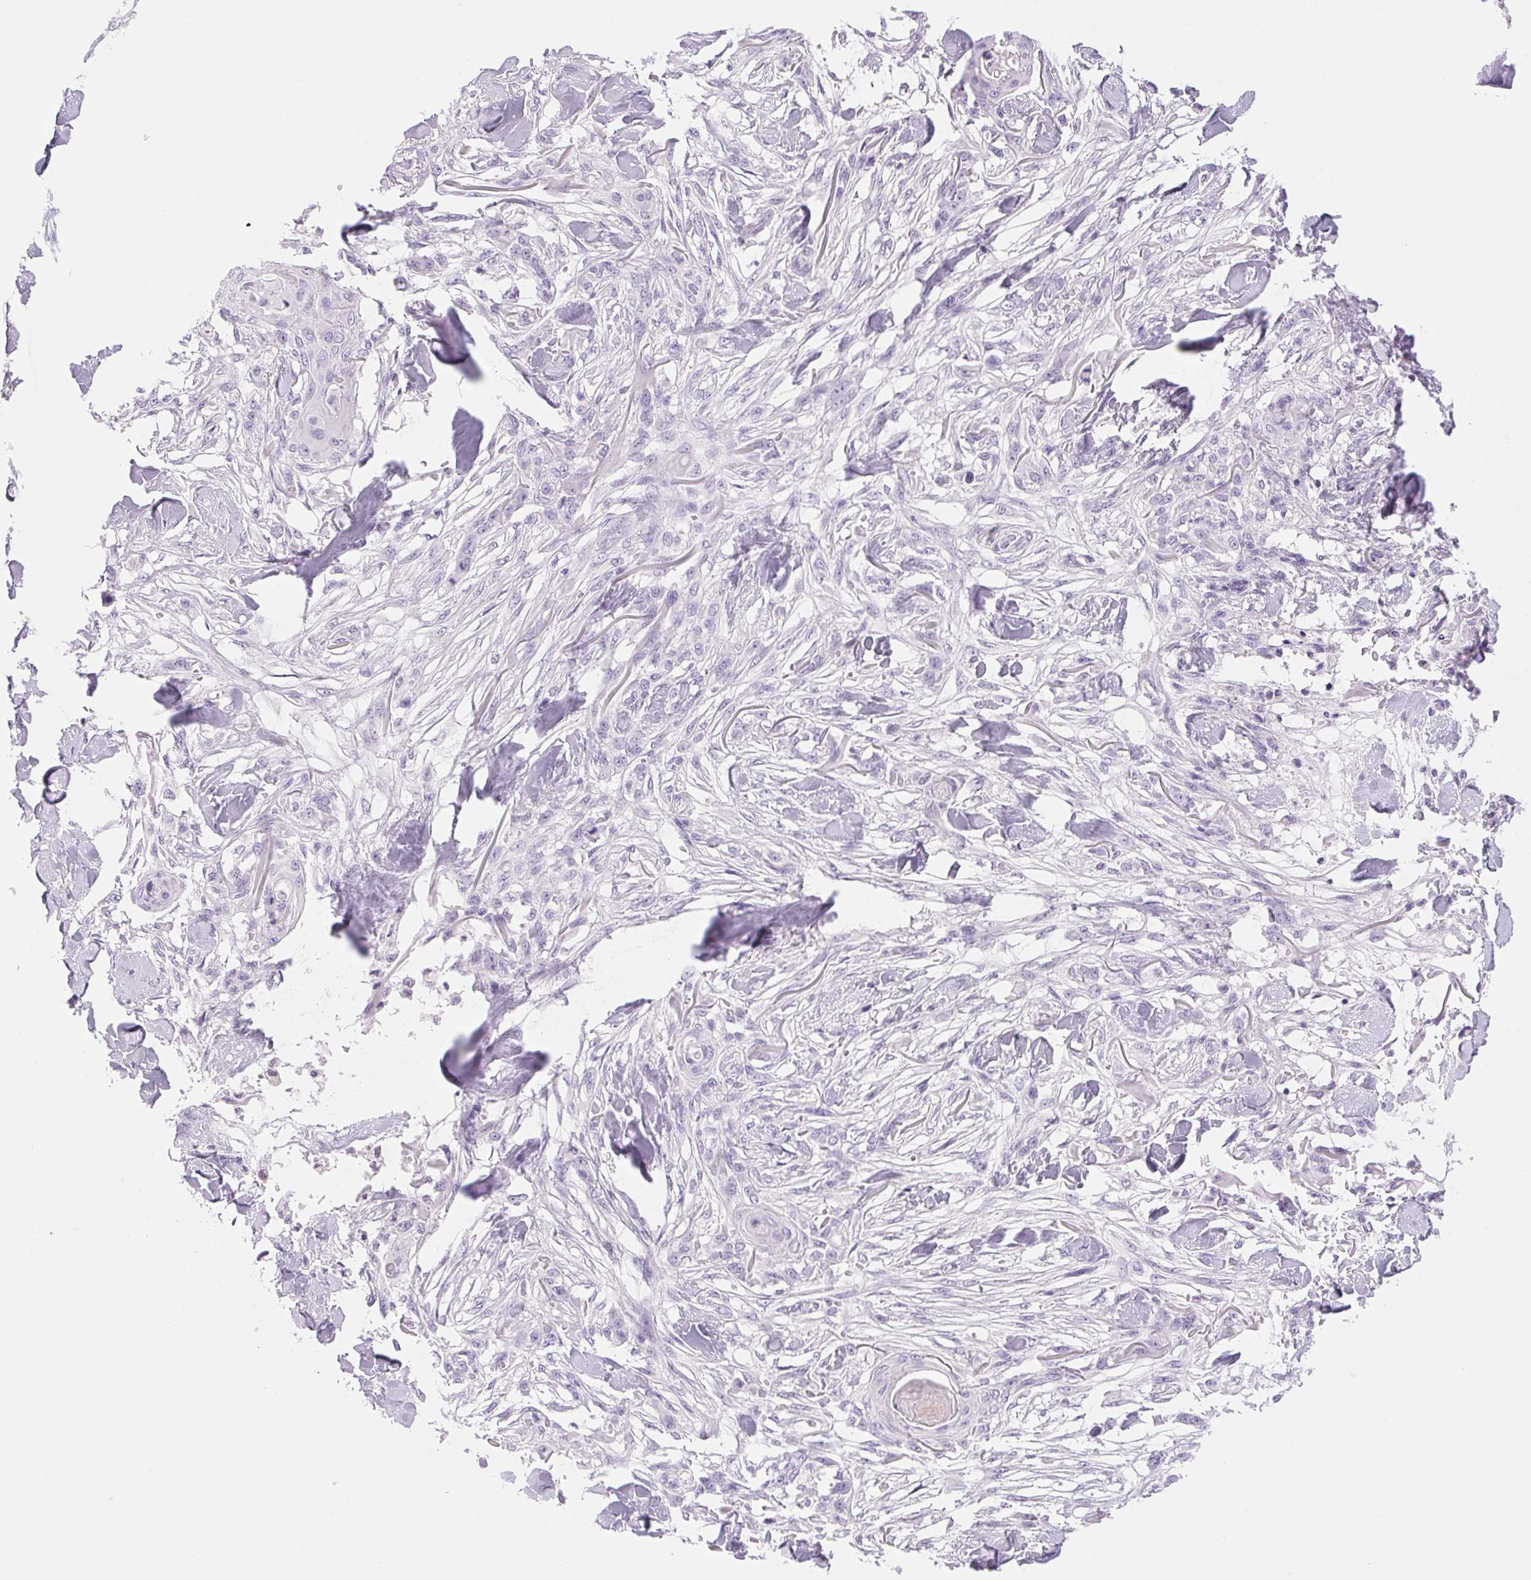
{"staining": {"intensity": "negative", "quantity": "none", "location": "none"}, "tissue": "skin cancer", "cell_type": "Tumor cells", "image_type": "cancer", "snomed": [{"axis": "morphology", "description": "Squamous cell carcinoma, NOS"}, {"axis": "topography", "description": "Skin"}], "caption": "Immunohistochemistry histopathology image of neoplastic tissue: skin cancer stained with DAB exhibits no significant protein positivity in tumor cells. Nuclei are stained in blue.", "gene": "ASGR2", "patient": {"sex": "female", "age": 59}}